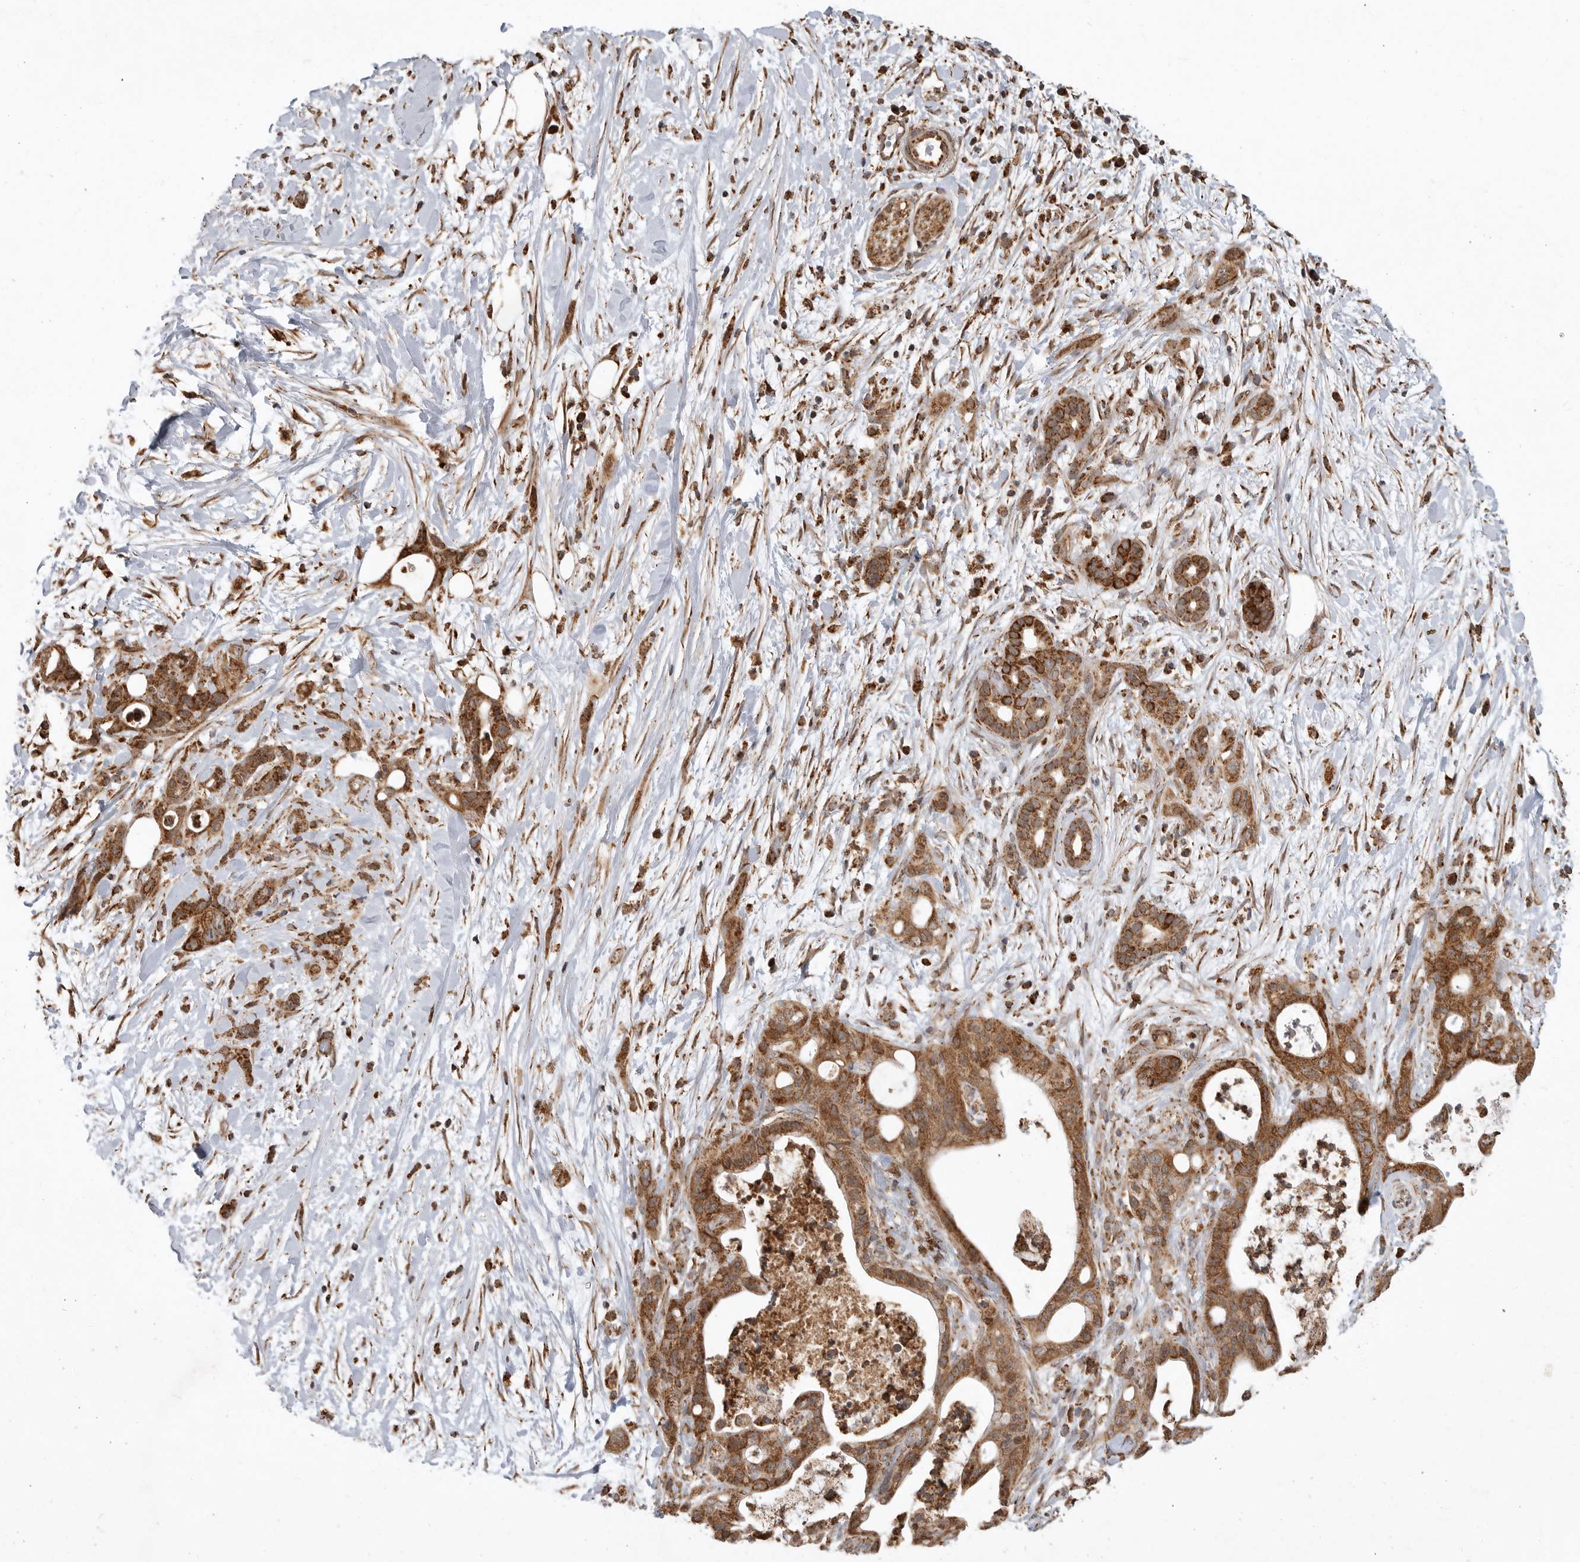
{"staining": {"intensity": "strong", "quantity": ">75%", "location": "cytoplasmic/membranous"}, "tissue": "pancreatic cancer", "cell_type": "Tumor cells", "image_type": "cancer", "snomed": [{"axis": "morphology", "description": "Adenocarcinoma, NOS"}, {"axis": "topography", "description": "Pancreas"}], "caption": "Immunohistochemical staining of pancreatic cancer shows high levels of strong cytoplasmic/membranous expression in about >75% of tumor cells. The protein of interest is shown in brown color, while the nuclei are stained blue.", "gene": "GCNT2", "patient": {"sex": "male", "age": 58}}